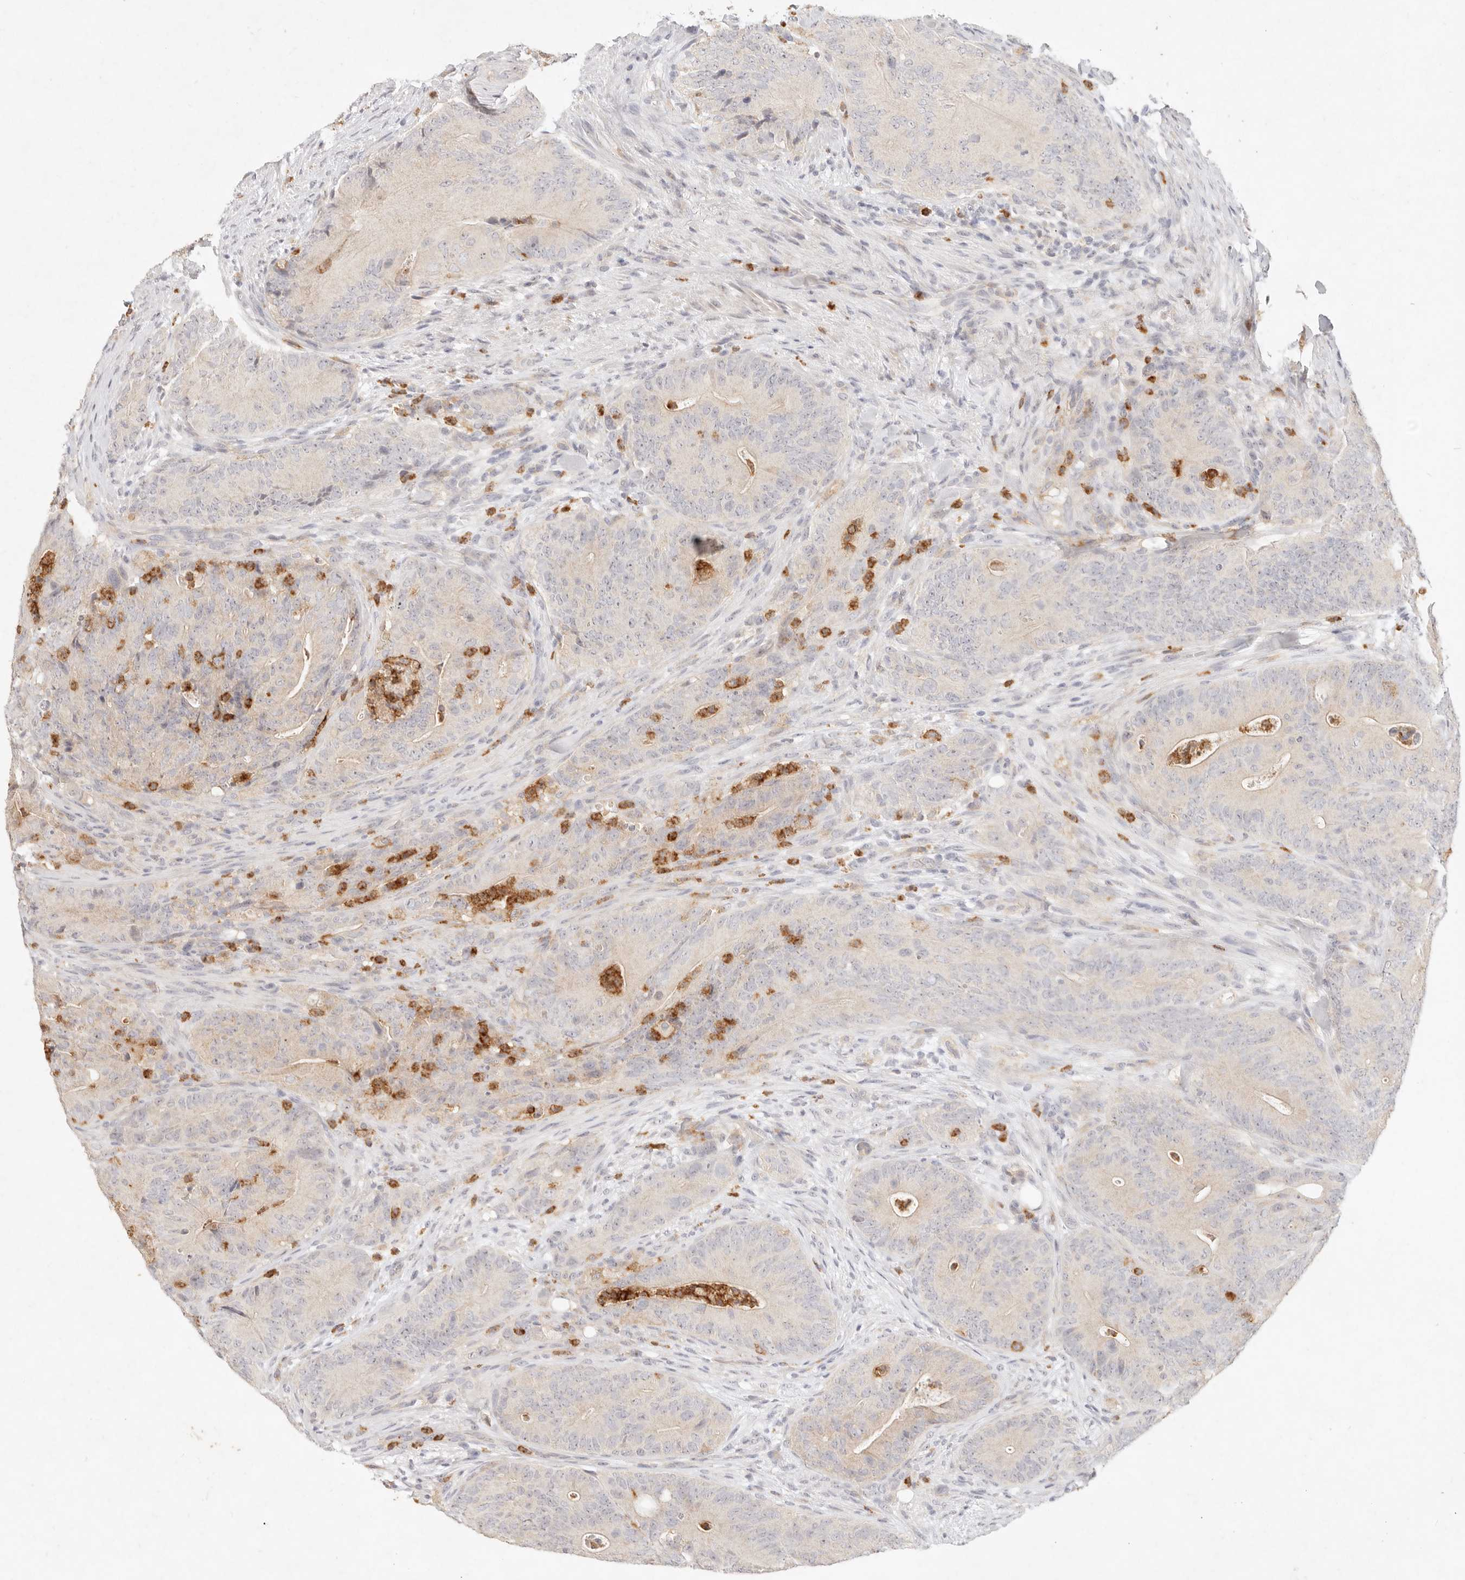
{"staining": {"intensity": "negative", "quantity": "none", "location": "none"}, "tissue": "colorectal cancer", "cell_type": "Tumor cells", "image_type": "cancer", "snomed": [{"axis": "morphology", "description": "Normal tissue, NOS"}, {"axis": "topography", "description": "Colon"}], "caption": "A histopathology image of human colorectal cancer is negative for staining in tumor cells. The staining is performed using DAB brown chromogen with nuclei counter-stained in using hematoxylin.", "gene": "GPR84", "patient": {"sex": "female", "age": 82}}